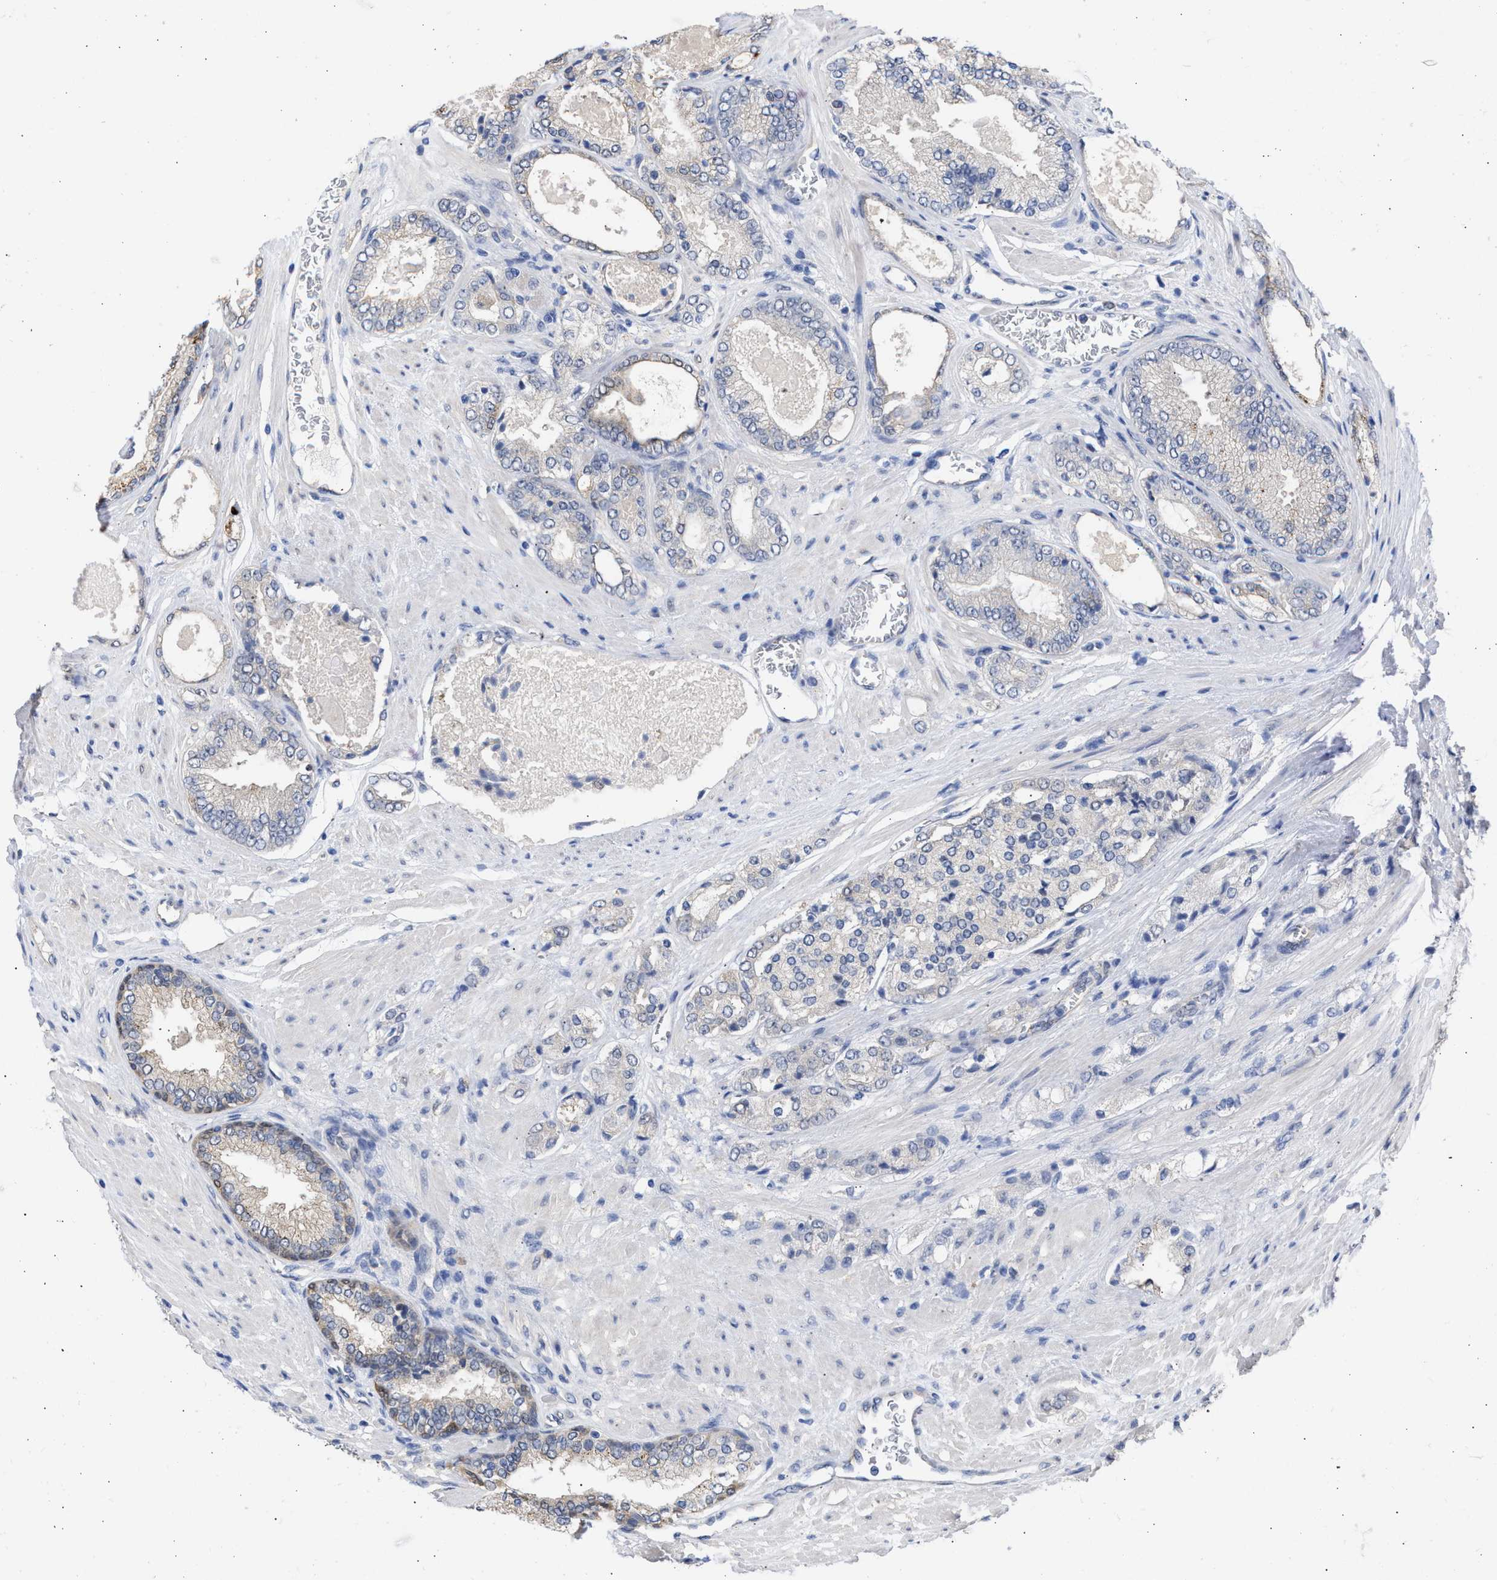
{"staining": {"intensity": "negative", "quantity": "none", "location": "none"}, "tissue": "prostate cancer", "cell_type": "Tumor cells", "image_type": "cancer", "snomed": [{"axis": "morphology", "description": "Adenocarcinoma, High grade"}, {"axis": "topography", "description": "Prostate"}], "caption": "The photomicrograph reveals no significant staining in tumor cells of prostate cancer.", "gene": "THRA", "patient": {"sex": "male", "age": 65}}